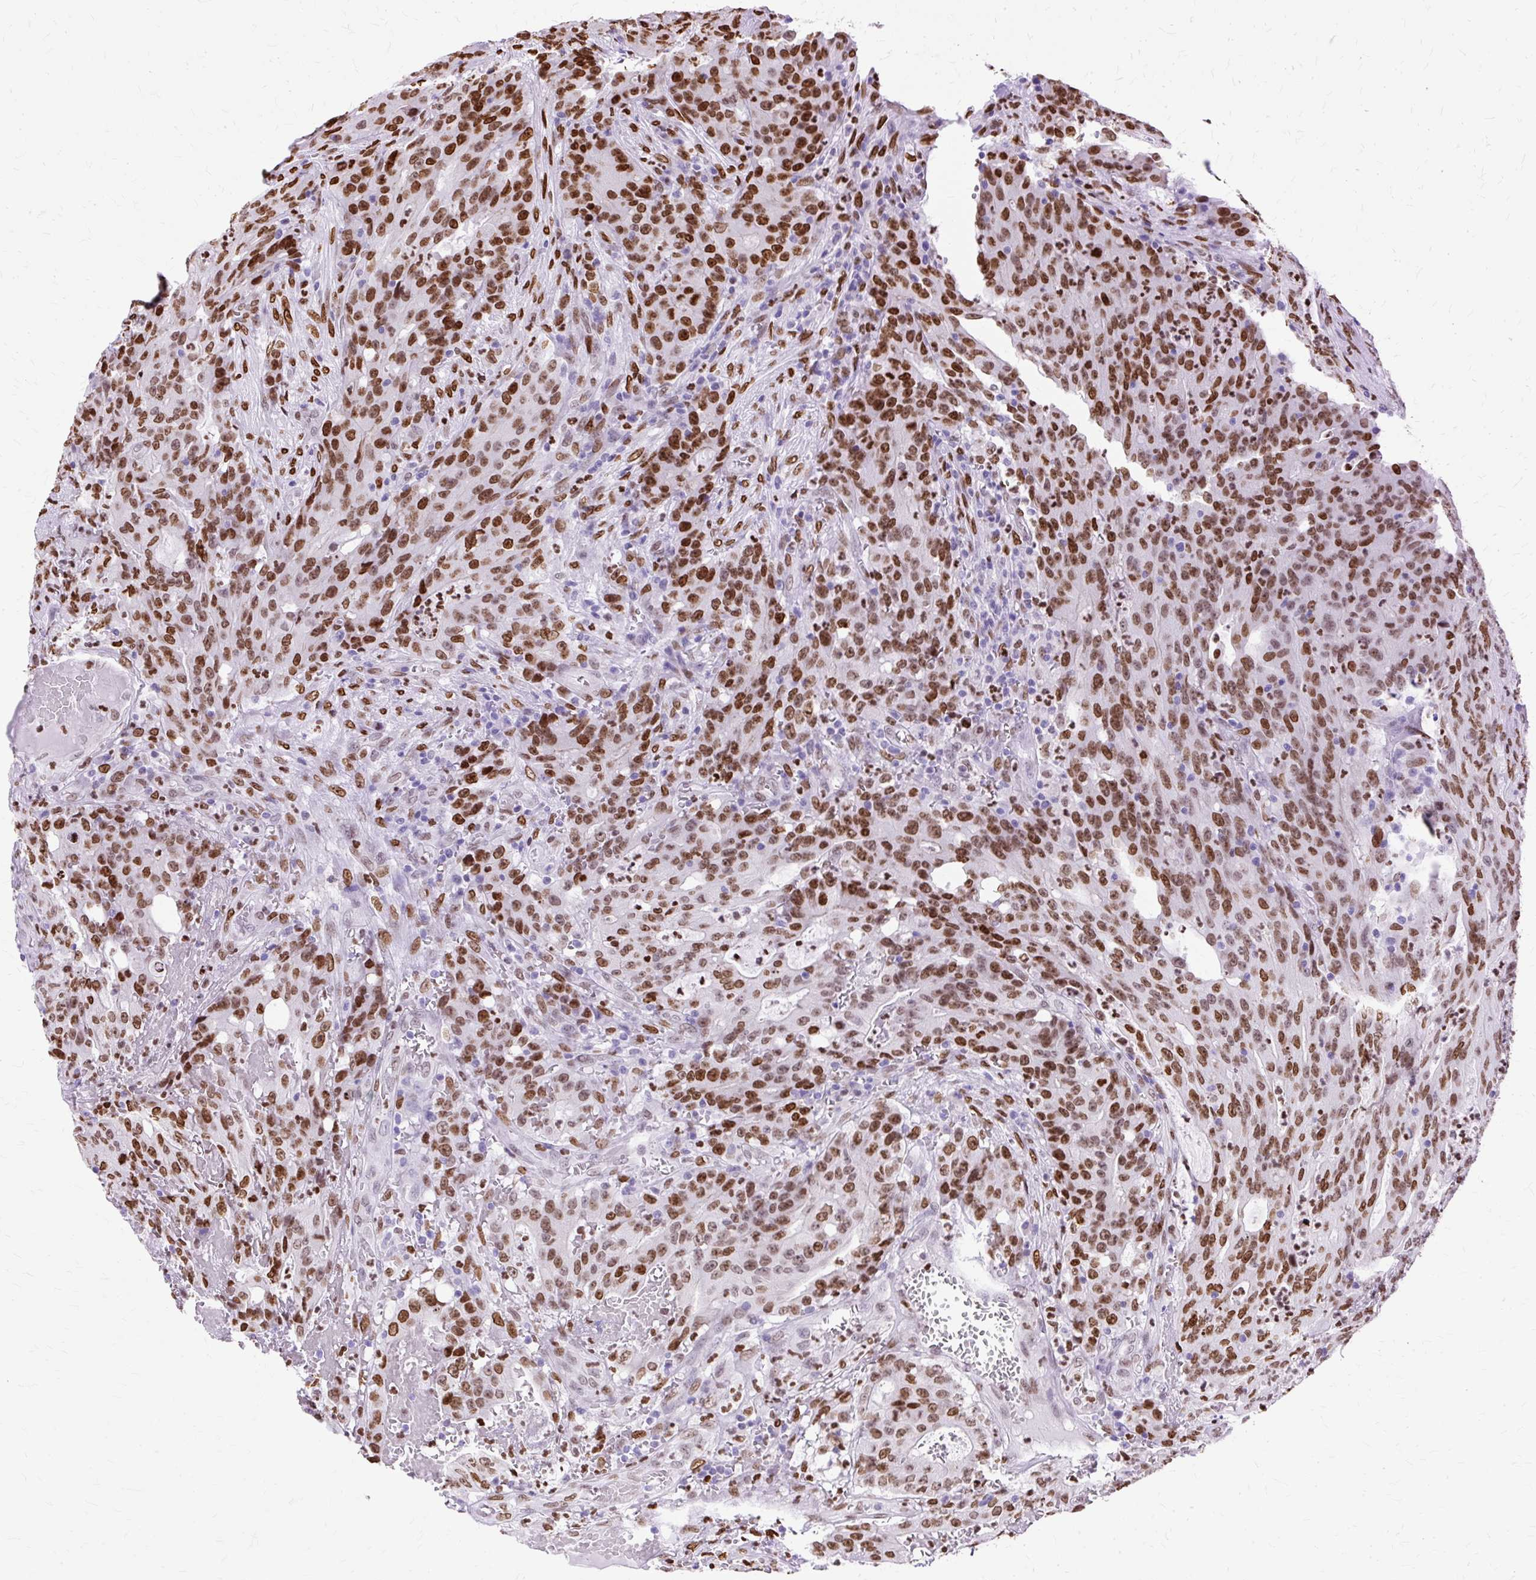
{"staining": {"intensity": "strong", "quantity": ">75%", "location": "nuclear"}, "tissue": "colorectal cancer", "cell_type": "Tumor cells", "image_type": "cancer", "snomed": [{"axis": "morphology", "description": "Adenocarcinoma, NOS"}, {"axis": "topography", "description": "Colon"}], "caption": "Adenocarcinoma (colorectal) tissue exhibits strong nuclear positivity in about >75% of tumor cells, visualized by immunohistochemistry. (brown staining indicates protein expression, while blue staining denotes nuclei).", "gene": "TMEM184C", "patient": {"sex": "male", "age": 83}}